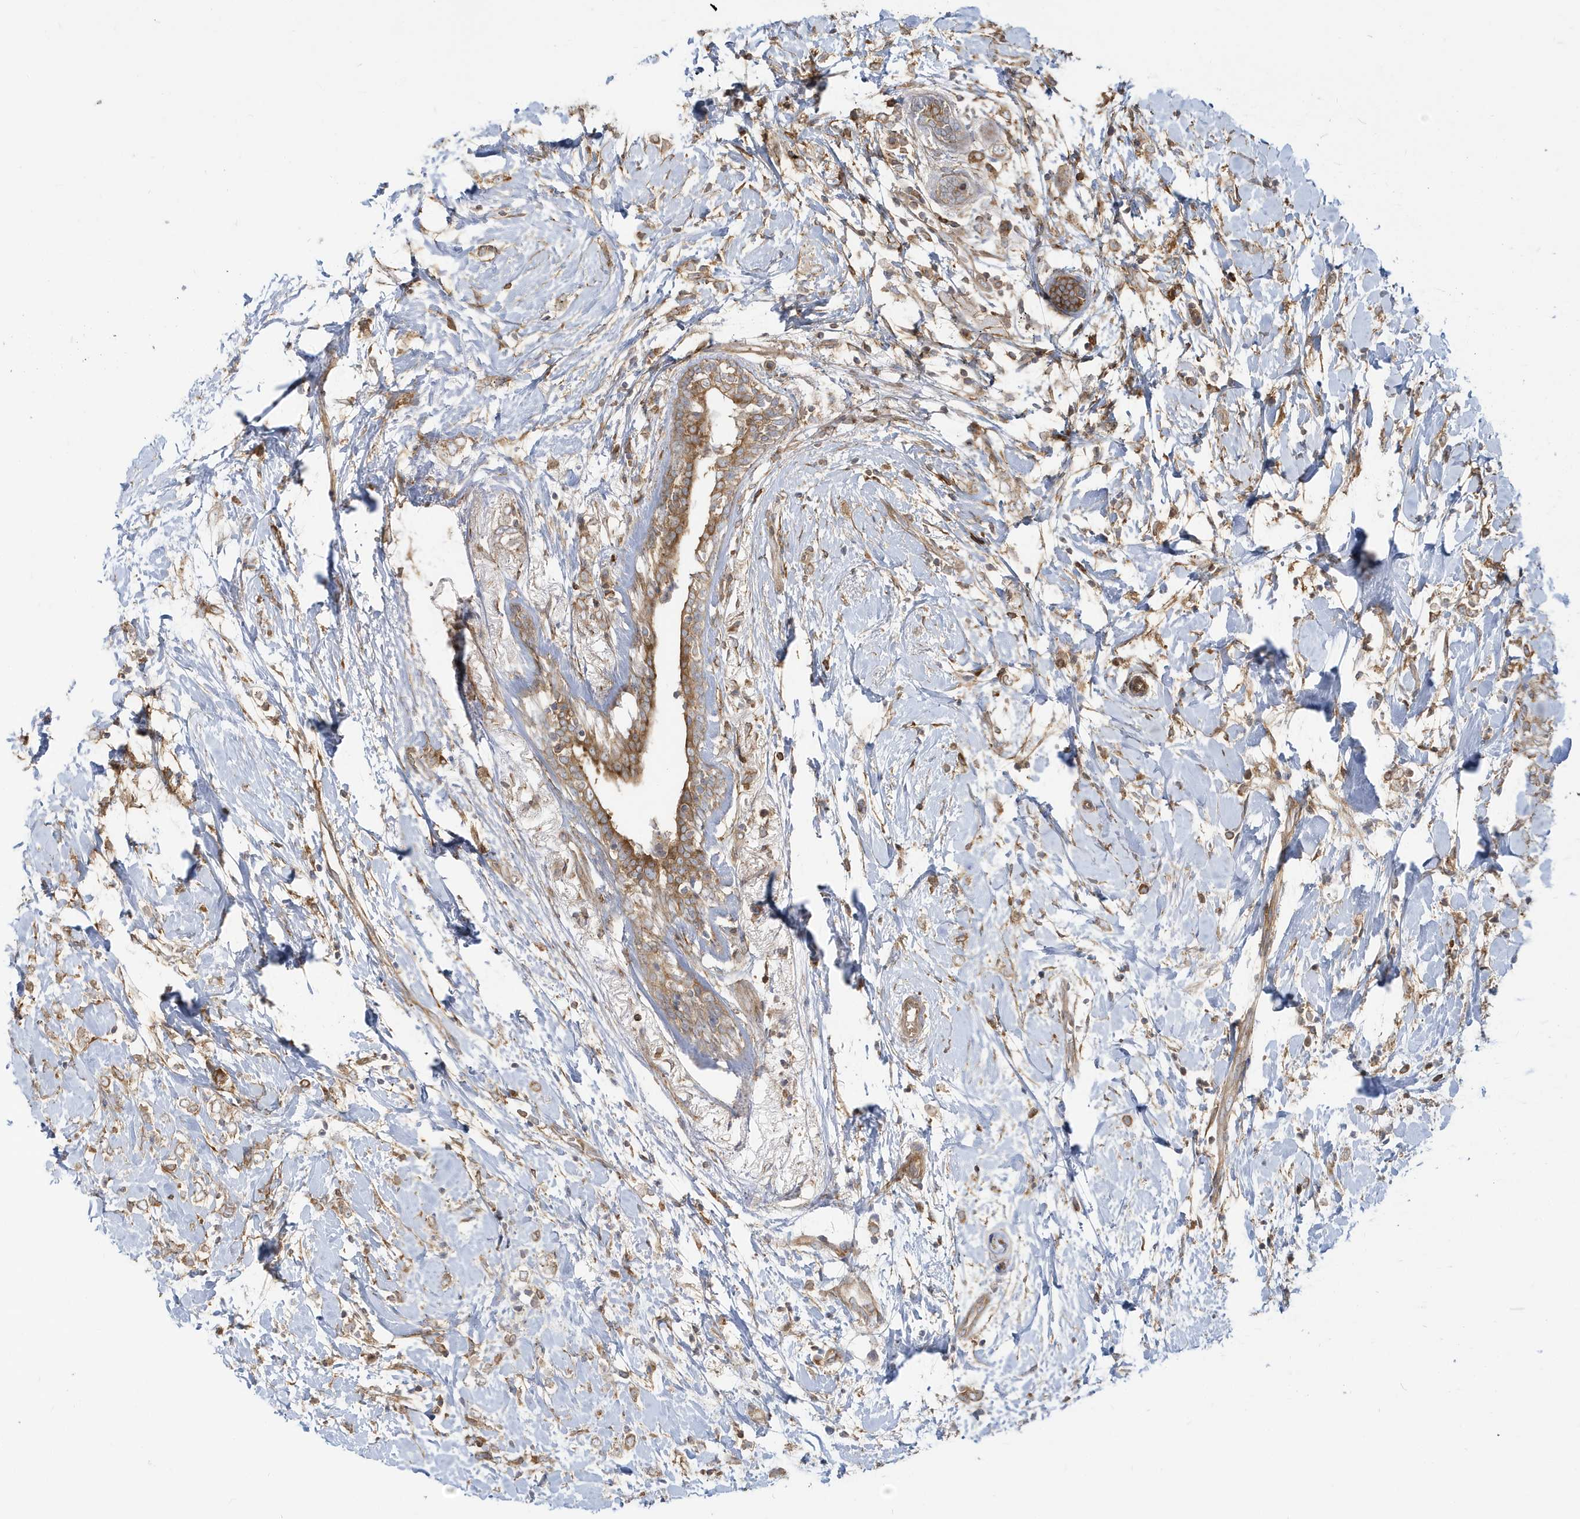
{"staining": {"intensity": "moderate", "quantity": ">75%", "location": "cytoplasmic/membranous"}, "tissue": "breast cancer", "cell_type": "Tumor cells", "image_type": "cancer", "snomed": [{"axis": "morphology", "description": "Normal tissue, NOS"}, {"axis": "morphology", "description": "Lobular carcinoma"}, {"axis": "topography", "description": "Breast"}], "caption": "Brown immunohistochemical staining in breast cancer demonstrates moderate cytoplasmic/membranous positivity in about >75% of tumor cells.", "gene": "STAM", "patient": {"sex": "female", "age": 47}}